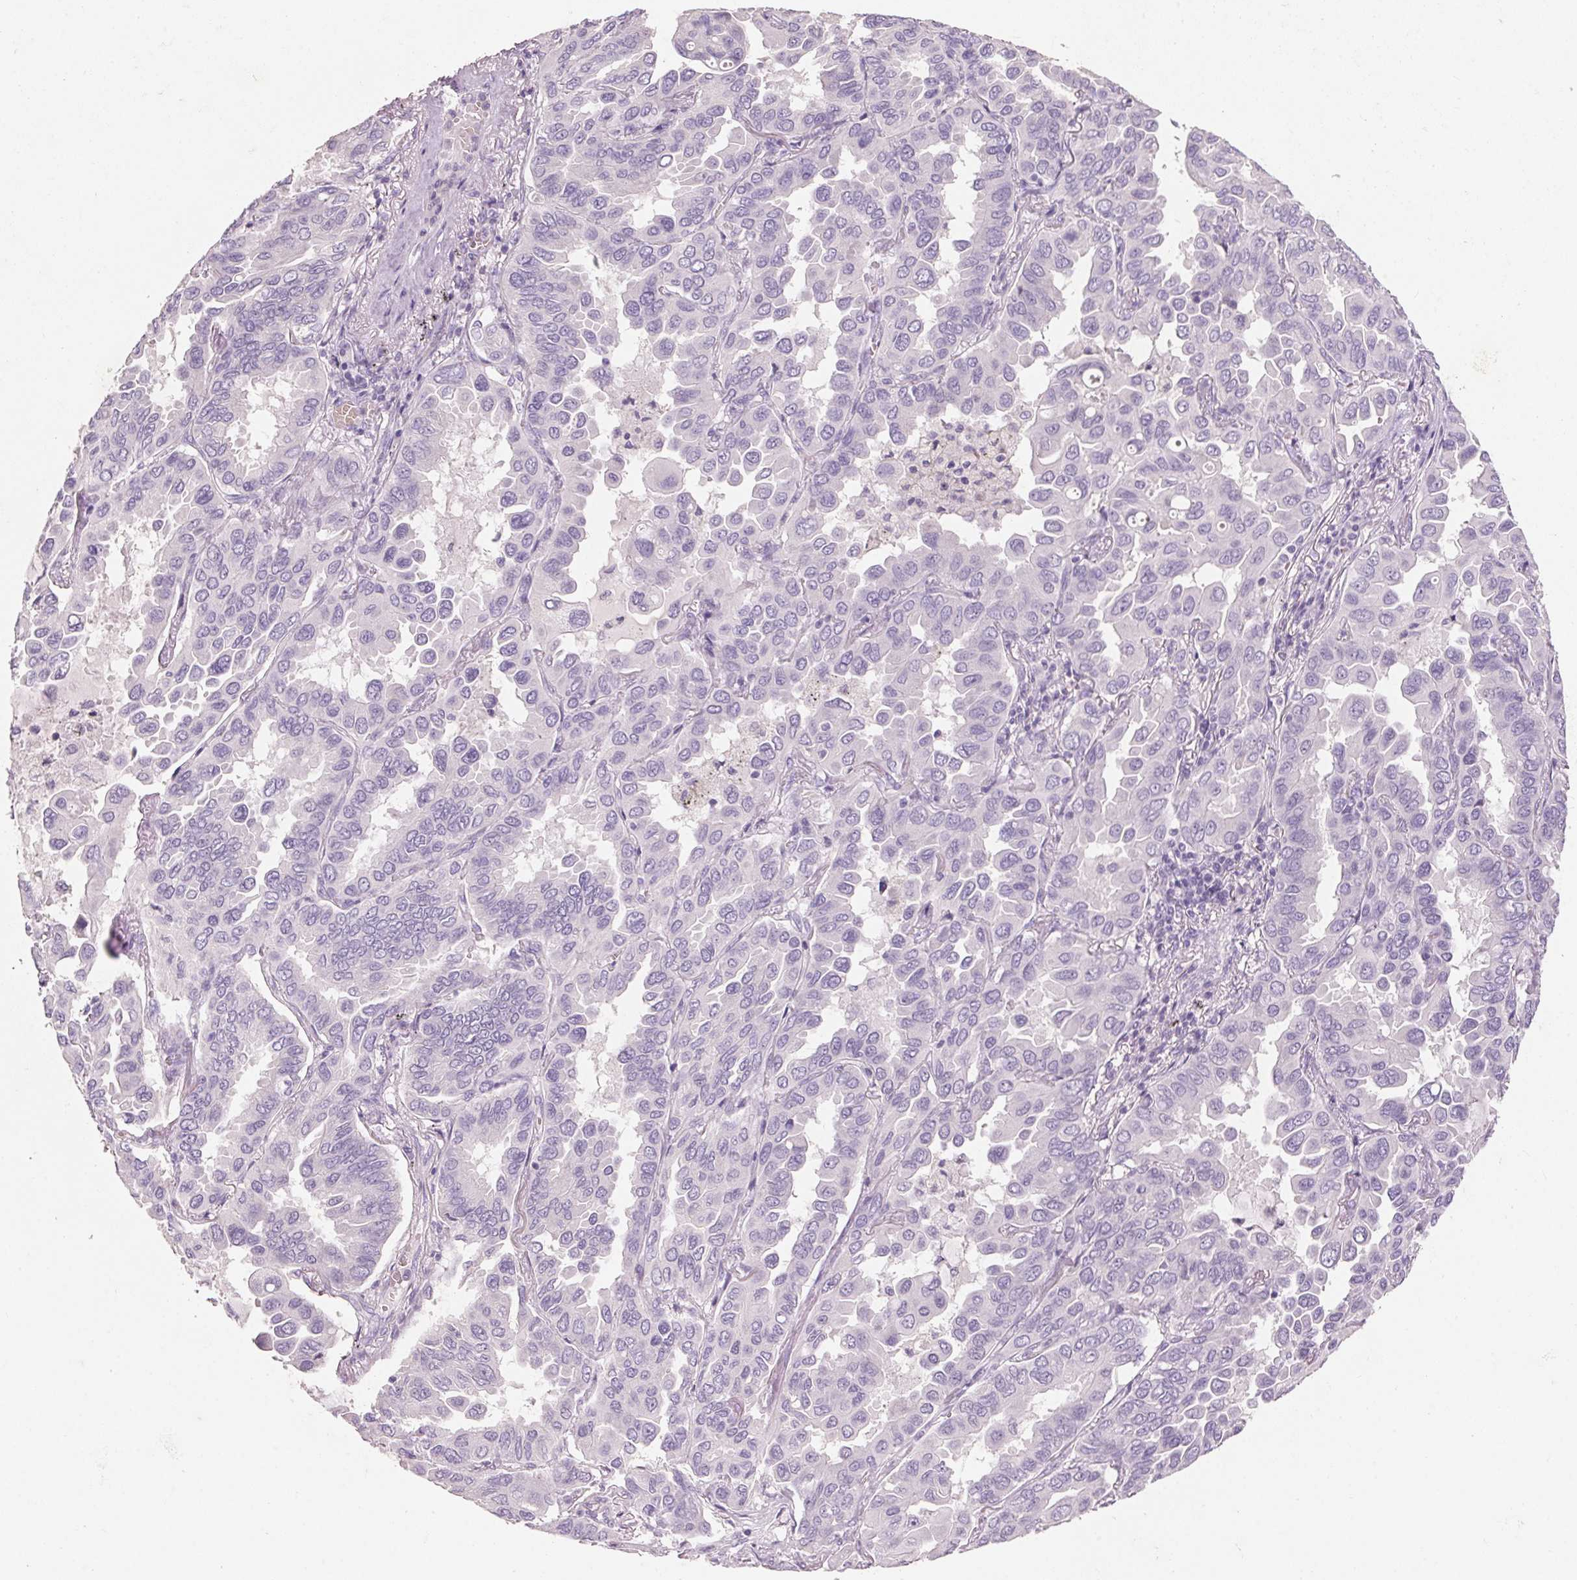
{"staining": {"intensity": "negative", "quantity": "none", "location": "none"}, "tissue": "lung cancer", "cell_type": "Tumor cells", "image_type": "cancer", "snomed": [{"axis": "morphology", "description": "Adenocarcinoma, NOS"}, {"axis": "topography", "description": "Lung"}], "caption": "This is an immunohistochemistry (IHC) histopathology image of human lung cancer. There is no staining in tumor cells.", "gene": "HSD17B1", "patient": {"sex": "male", "age": 64}}